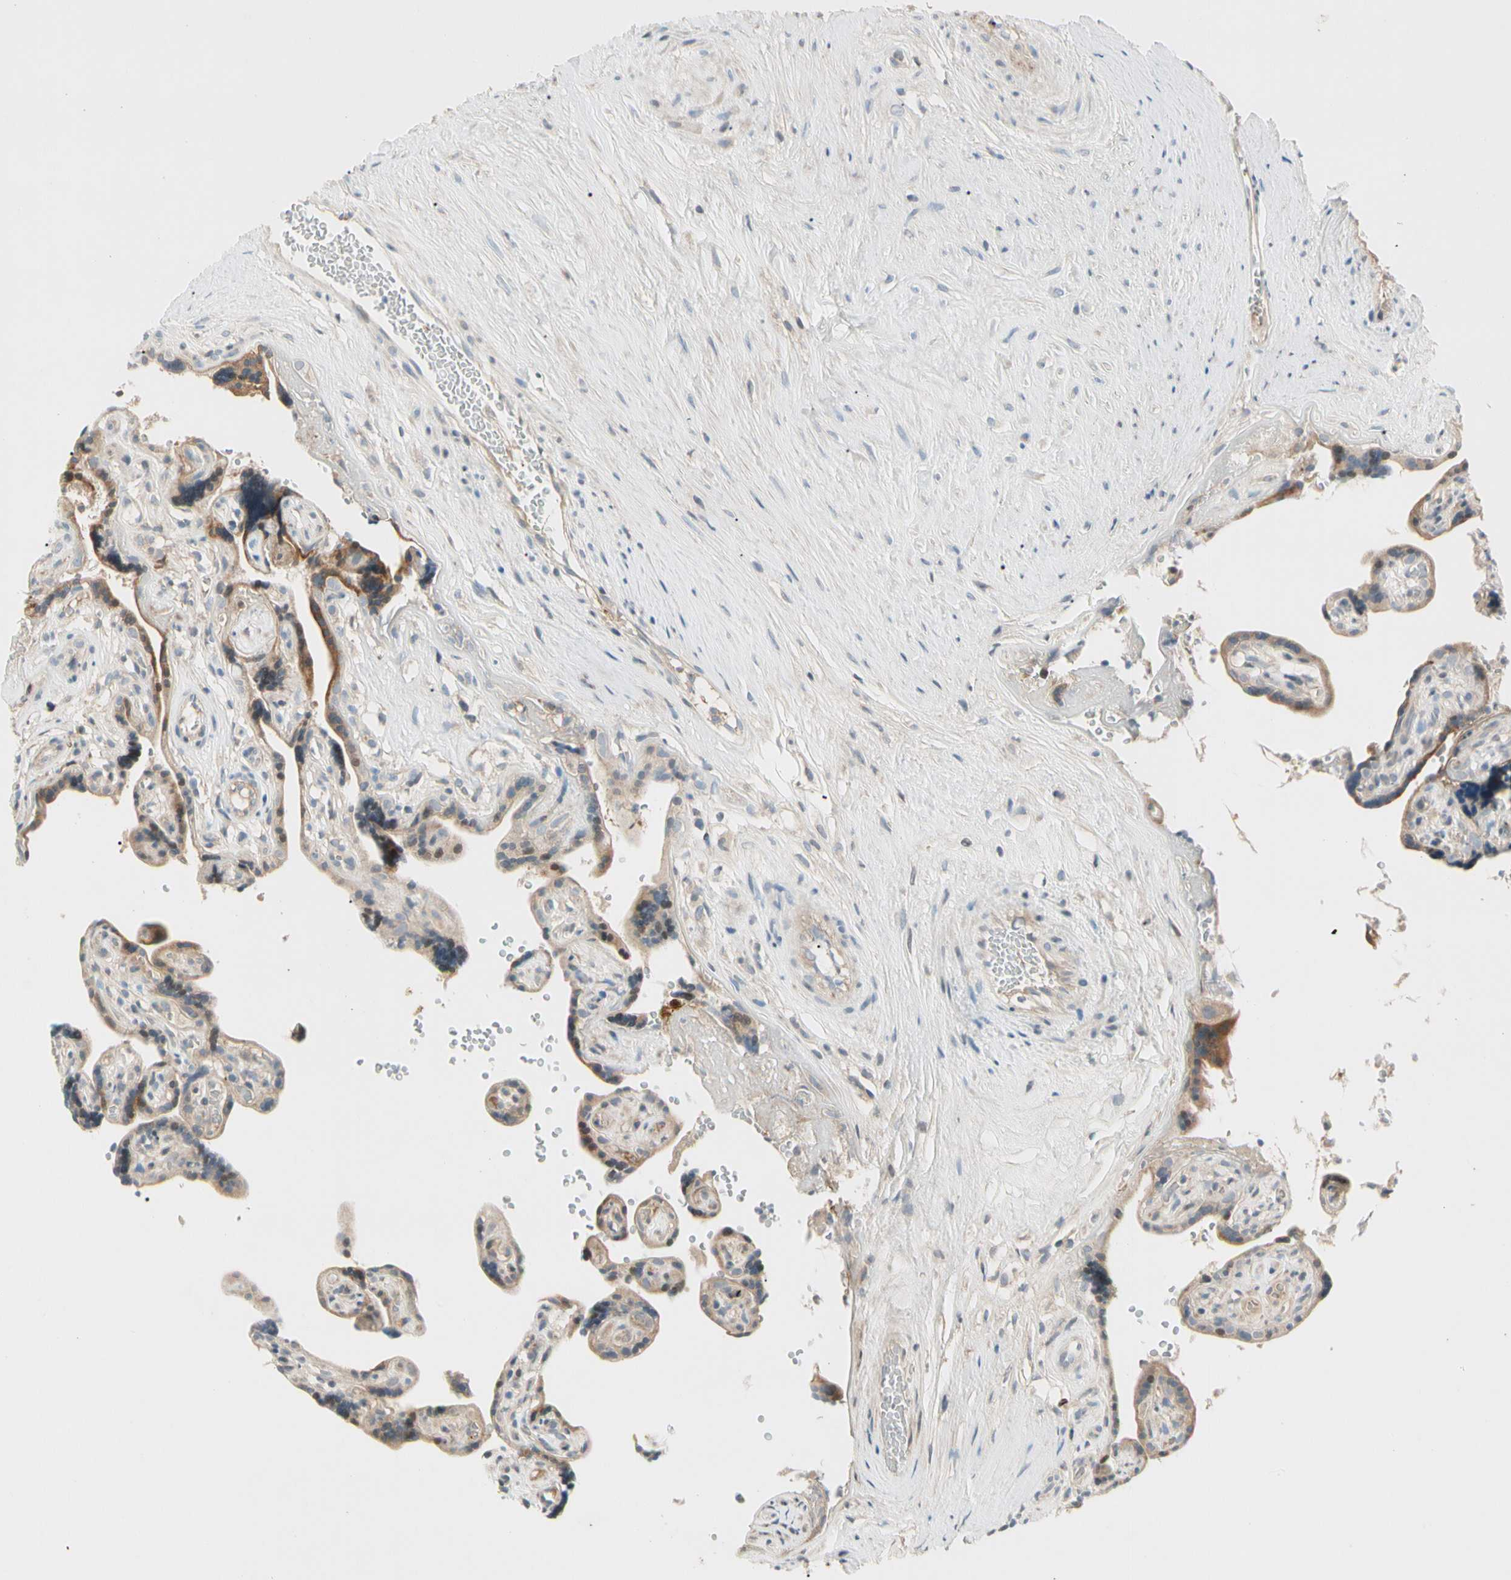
{"staining": {"intensity": "strong", "quantity": ">75%", "location": "cytoplasmic/membranous"}, "tissue": "placenta", "cell_type": "Trophoblastic cells", "image_type": "normal", "snomed": [{"axis": "morphology", "description": "Normal tissue, NOS"}, {"axis": "topography", "description": "Placenta"}], "caption": "Protein staining of benign placenta exhibits strong cytoplasmic/membranous staining in about >75% of trophoblastic cells. (Stains: DAB in brown, nuclei in blue, Microscopy: brightfield microscopy at high magnification).", "gene": "CDH6", "patient": {"sex": "female", "age": 30}}